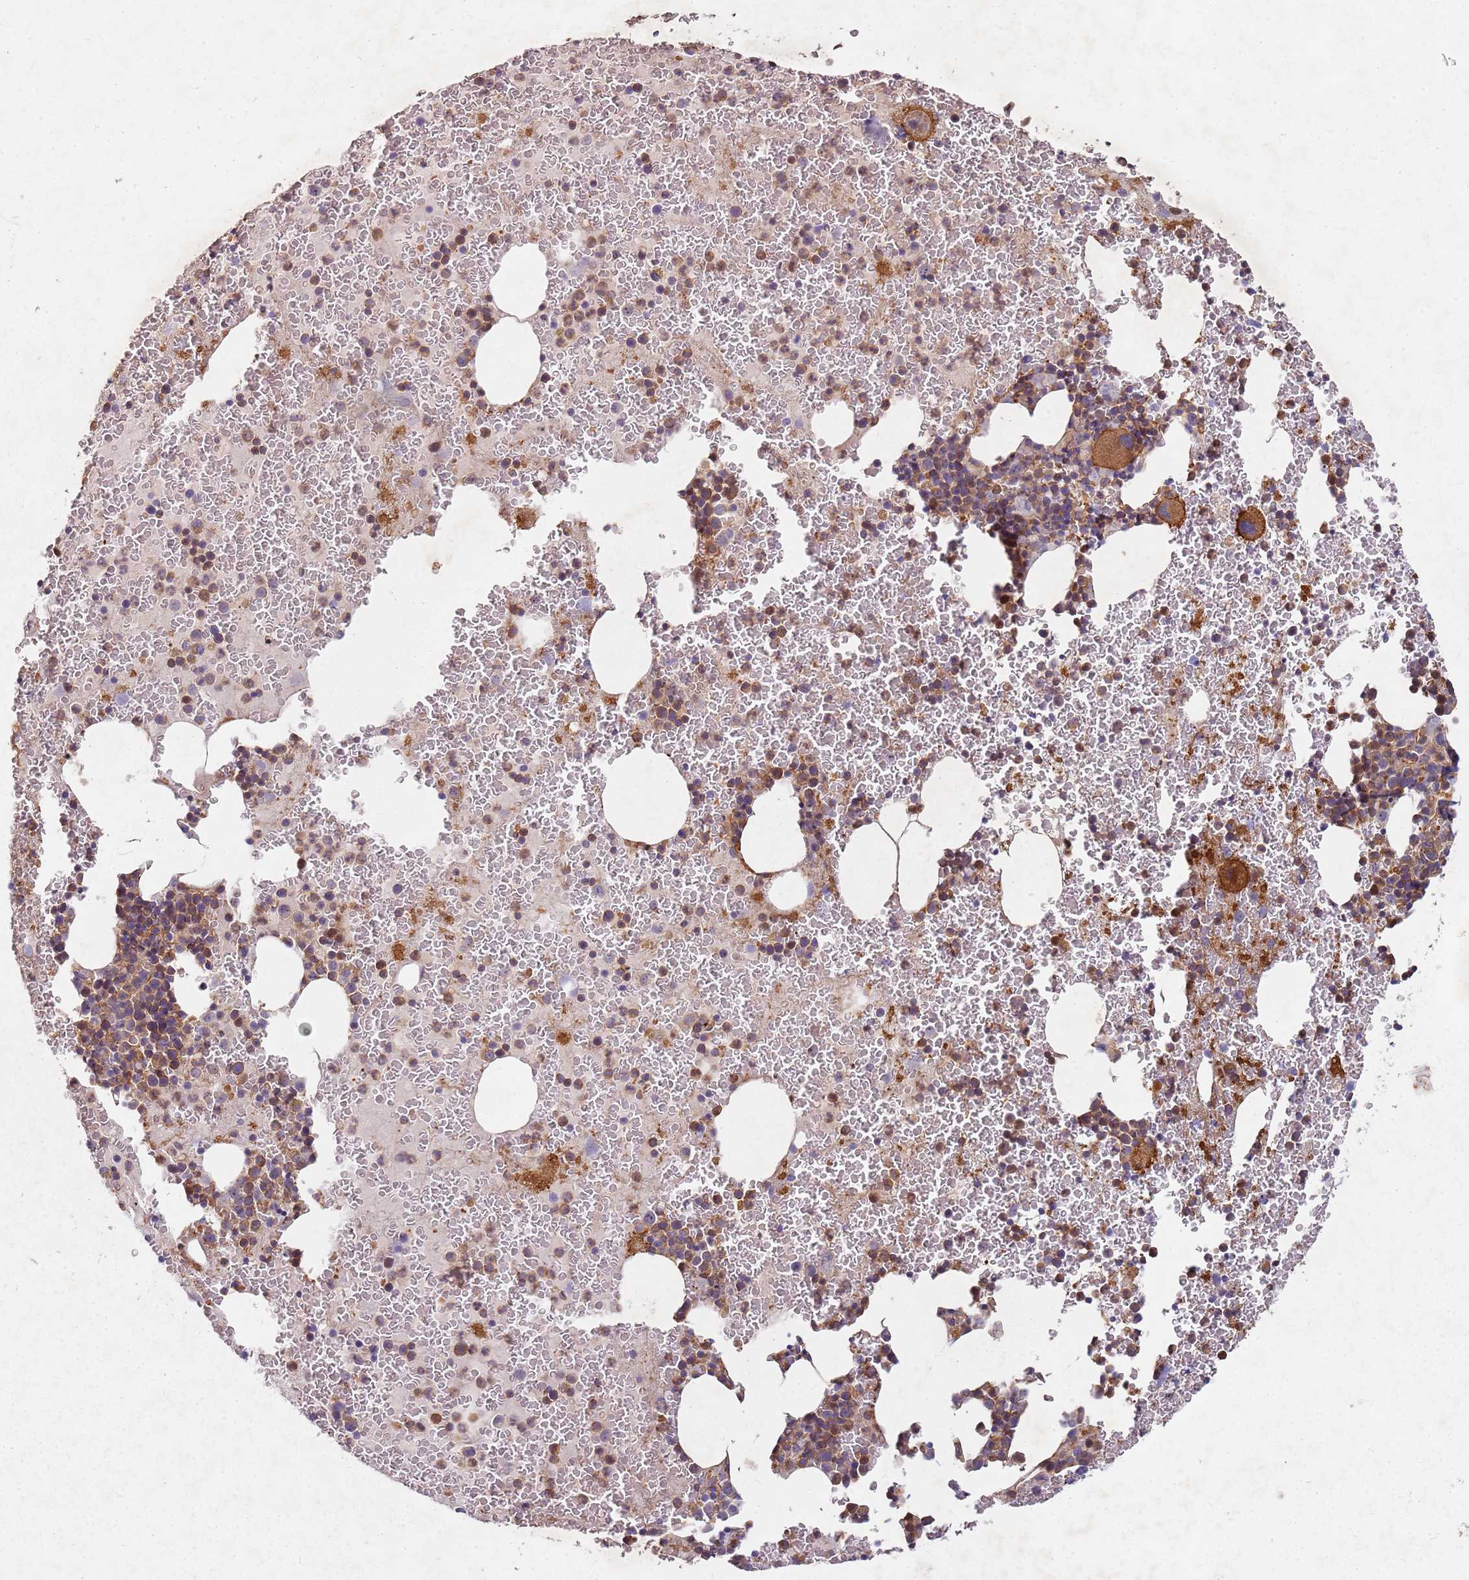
{"staining": {"intensity": "strong", "quantity": "25%-75%", "location": "cytoplasmic/membranous"}, "tissue": "bone marrow", "cell_type": "Hematopoietic cells", "image_type": "normal", "snomed": [{"axis": "morphology", "description": "Normal tissue, NOS"}, {"axis": "topography", "description": "Bone marrow"}], "caption": "Immunohistochemistry (IHC) staining of benign bone marrow, which shows high levels of strong cytoplasmic/membranous staining in about 25%-75% of hematopoietic cells indicating strong cytoplasmic/membranous protein positivity. The staining was performed using DAB (brown) for protein detection and nuclei were counterstained in hematoxylin (blue).", "gene": "C2CD4B", "patient": {"sex": "male", "age": 26}}